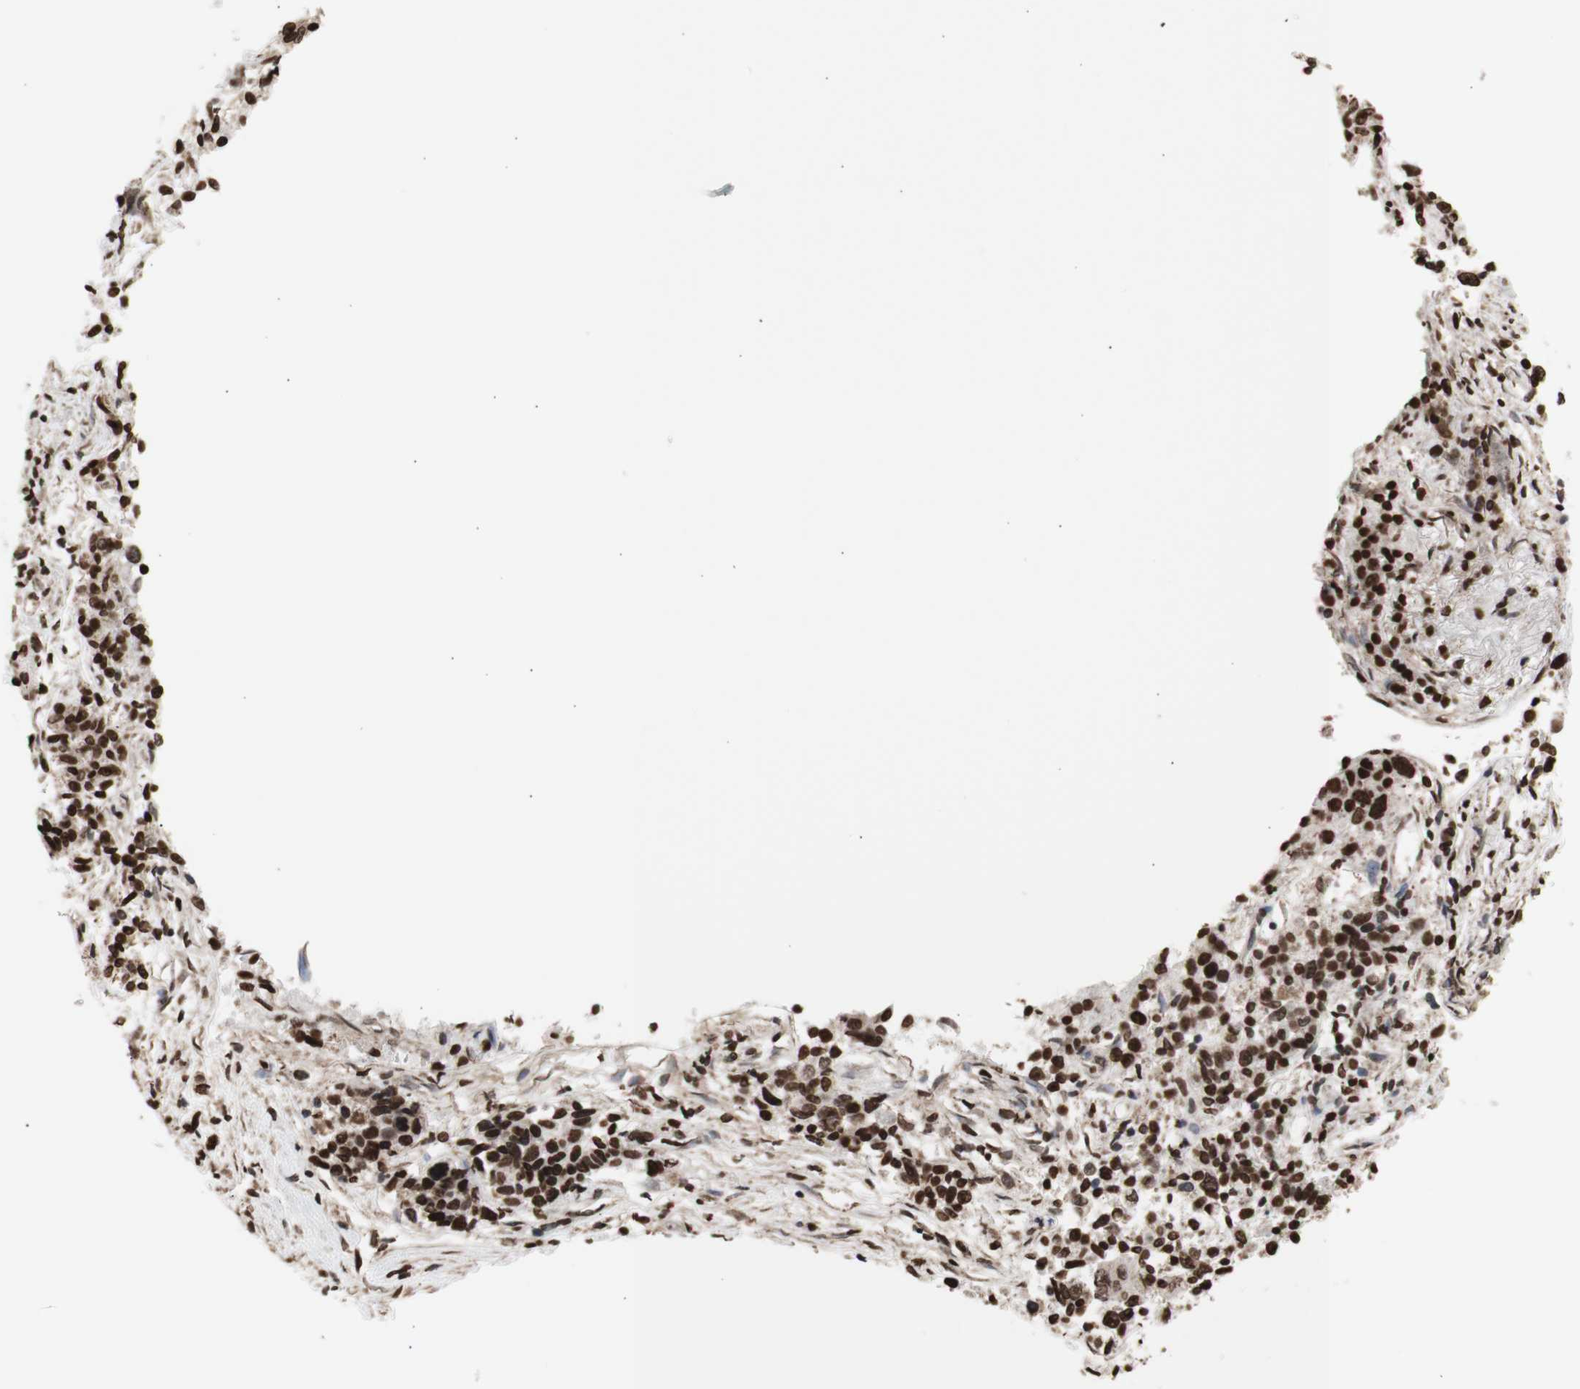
{"staining": {"intensity": "strong", "quantity": ">75%", "location": "nuclear"}, "tissue": "lung cancer", "cell_type": "Tumor cells", "image_type": "cancer", "snomed": [{"axis": "morphology", "description": "Adenocarcinoma, NOS"}, {"axis": "topography", "description": "Lung"}], "caption": "An immunohistochemistry (IHC) micrograph of neoplastic tissue is shown. Protein staining in brown highlights strong nuclear positivity in lung cancer within tumor cells.", "gene": "SNAI2", "patient": {"sex": "male", "age": 84}}